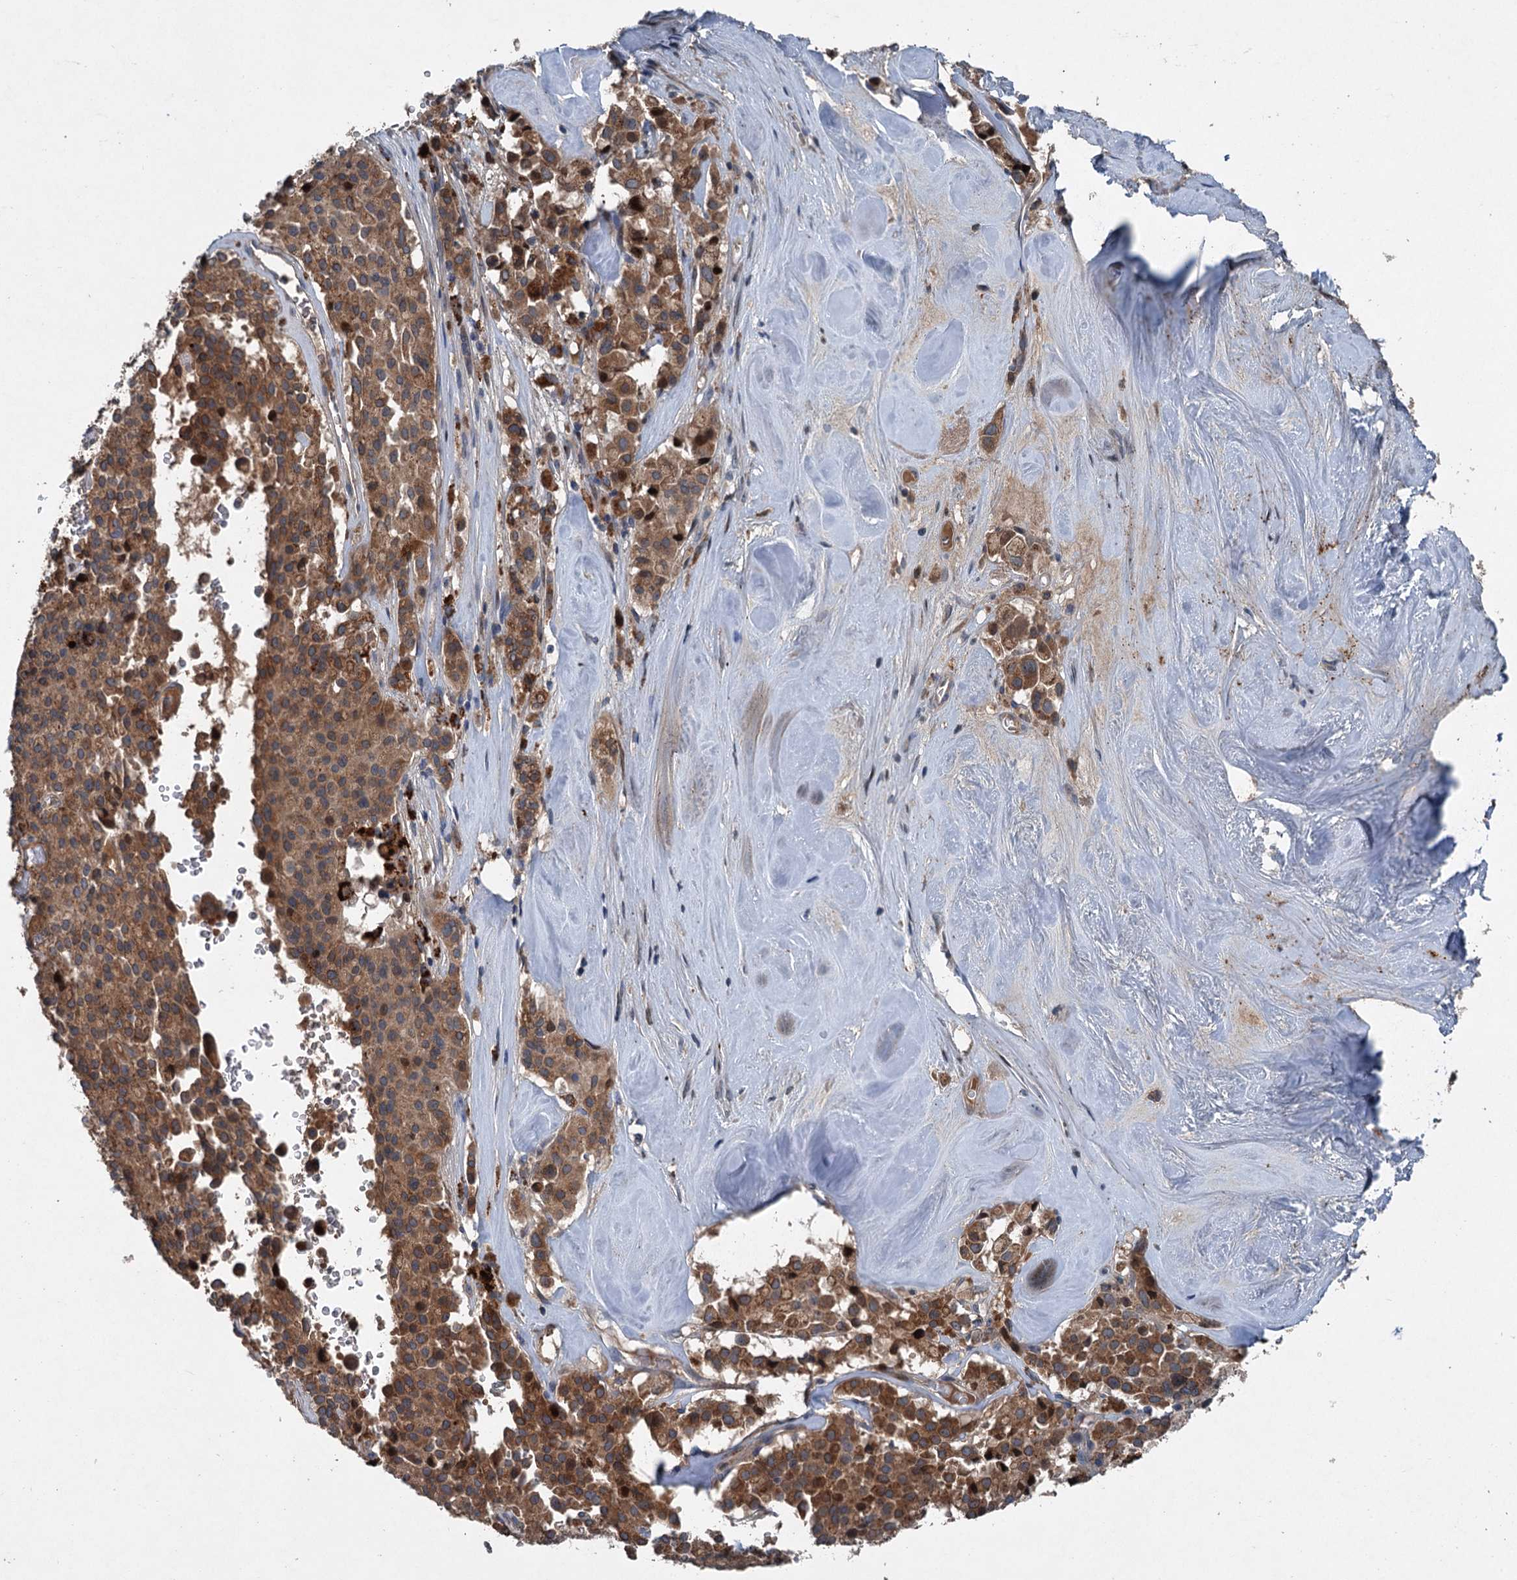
{"staining": {"intensity": "moderate", "quantity": ">75%", "location": "cytoplasmic/membranous"}, "tissue": "pancreatic cancer", "cell_type": "Tumor cells", "image_type": "cancer", "snomed": [{"axis": "morphology", "description": "Adenocarcinoma, NOS"}, {"axis": "topography", "description": "Pancreas"}], "caption": "Immunohistochemical staining of human pancreatic cancer (adenocarcinoma) reveals medium levels of moderate cytoplasmic/membranous protein staining in about >75% of tumor cells. (Brightfield microscopy of DAB IHC at high magnification).", "gene": "TAPBPL", "patient": {"sex": "male", "age": 65}}